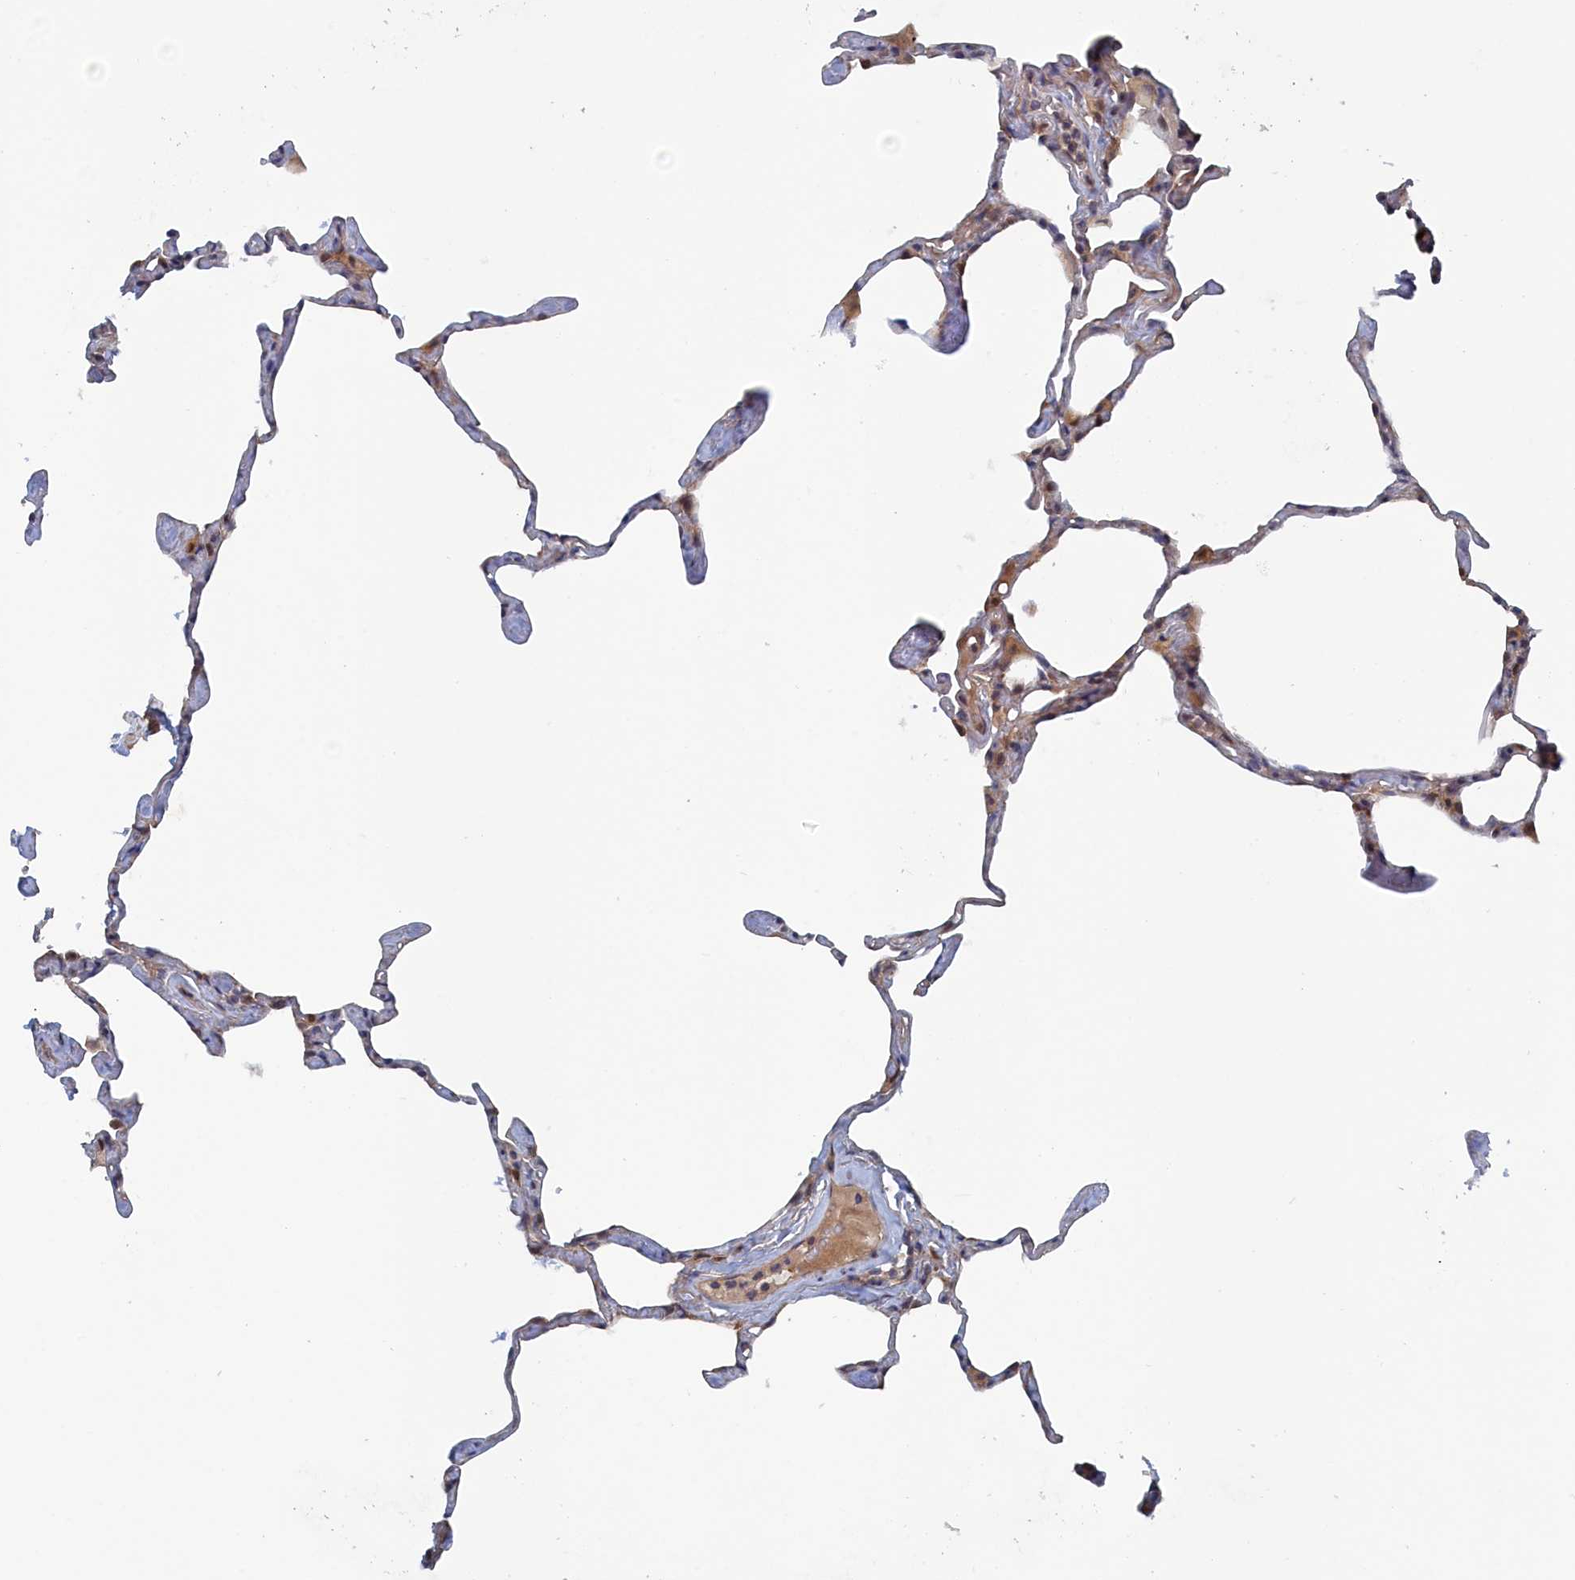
{"staining": {"intensity": "weak", "quantity": "<25%", "location": "cytoplasmic/membranous"}, "tissue": "lung", "cell_type": "Alveolar cells", "image_type": "normal", "snomed": [{"axis": "morphology", "description": "Normal tissue, NOS"}, {"axis": "topography", "description": "Lung"}], "caption": "IHC of unremarkable lung displays no staining in alveolar cells.", "gene": "ELOVL6", "patient": {"sex": "male", "age": 65}}